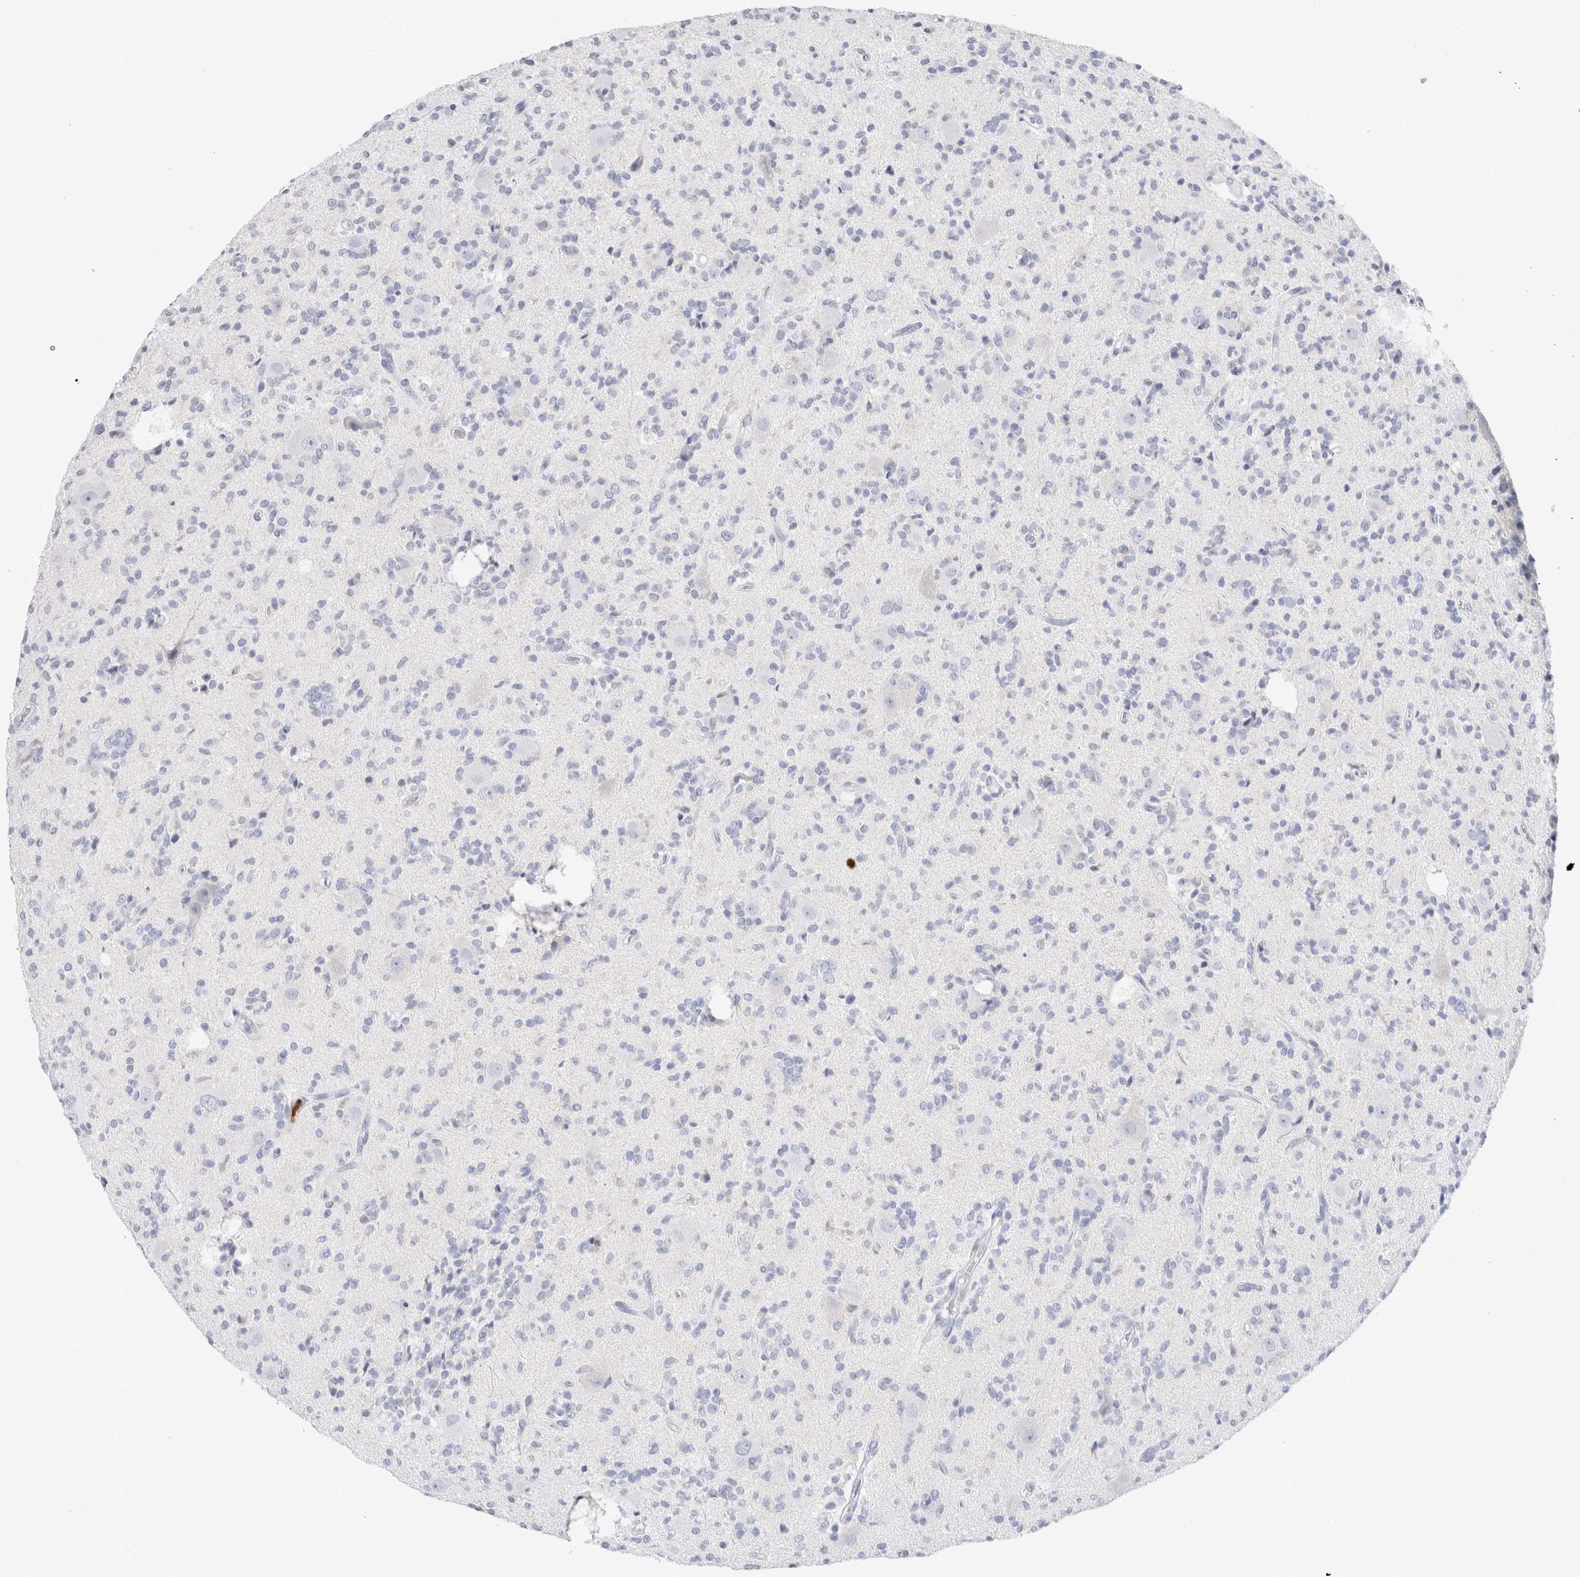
{"staining": {"intensity": "negative", "quantity": "none", "location": "none"}, "tissue": "glioma", "cell_type": "Tumor cells", "image_type": "cancer", "snomed": [{"axis": "morphology", "description": "Glioma, malignant, High grade"}, {"axis": "topography", "description": "Brain"}], "caption": "The immunohistochemistry (IHC) photomicrograph has no significant staining in tumor cells of malignant glioma (high-grade) tissue. (Brightfield microscopy of DAB immunohistochemistry (IHC) at high magnification).", "gene": "SLC10A5", "patient": {"sex": "male", "age": 34}}